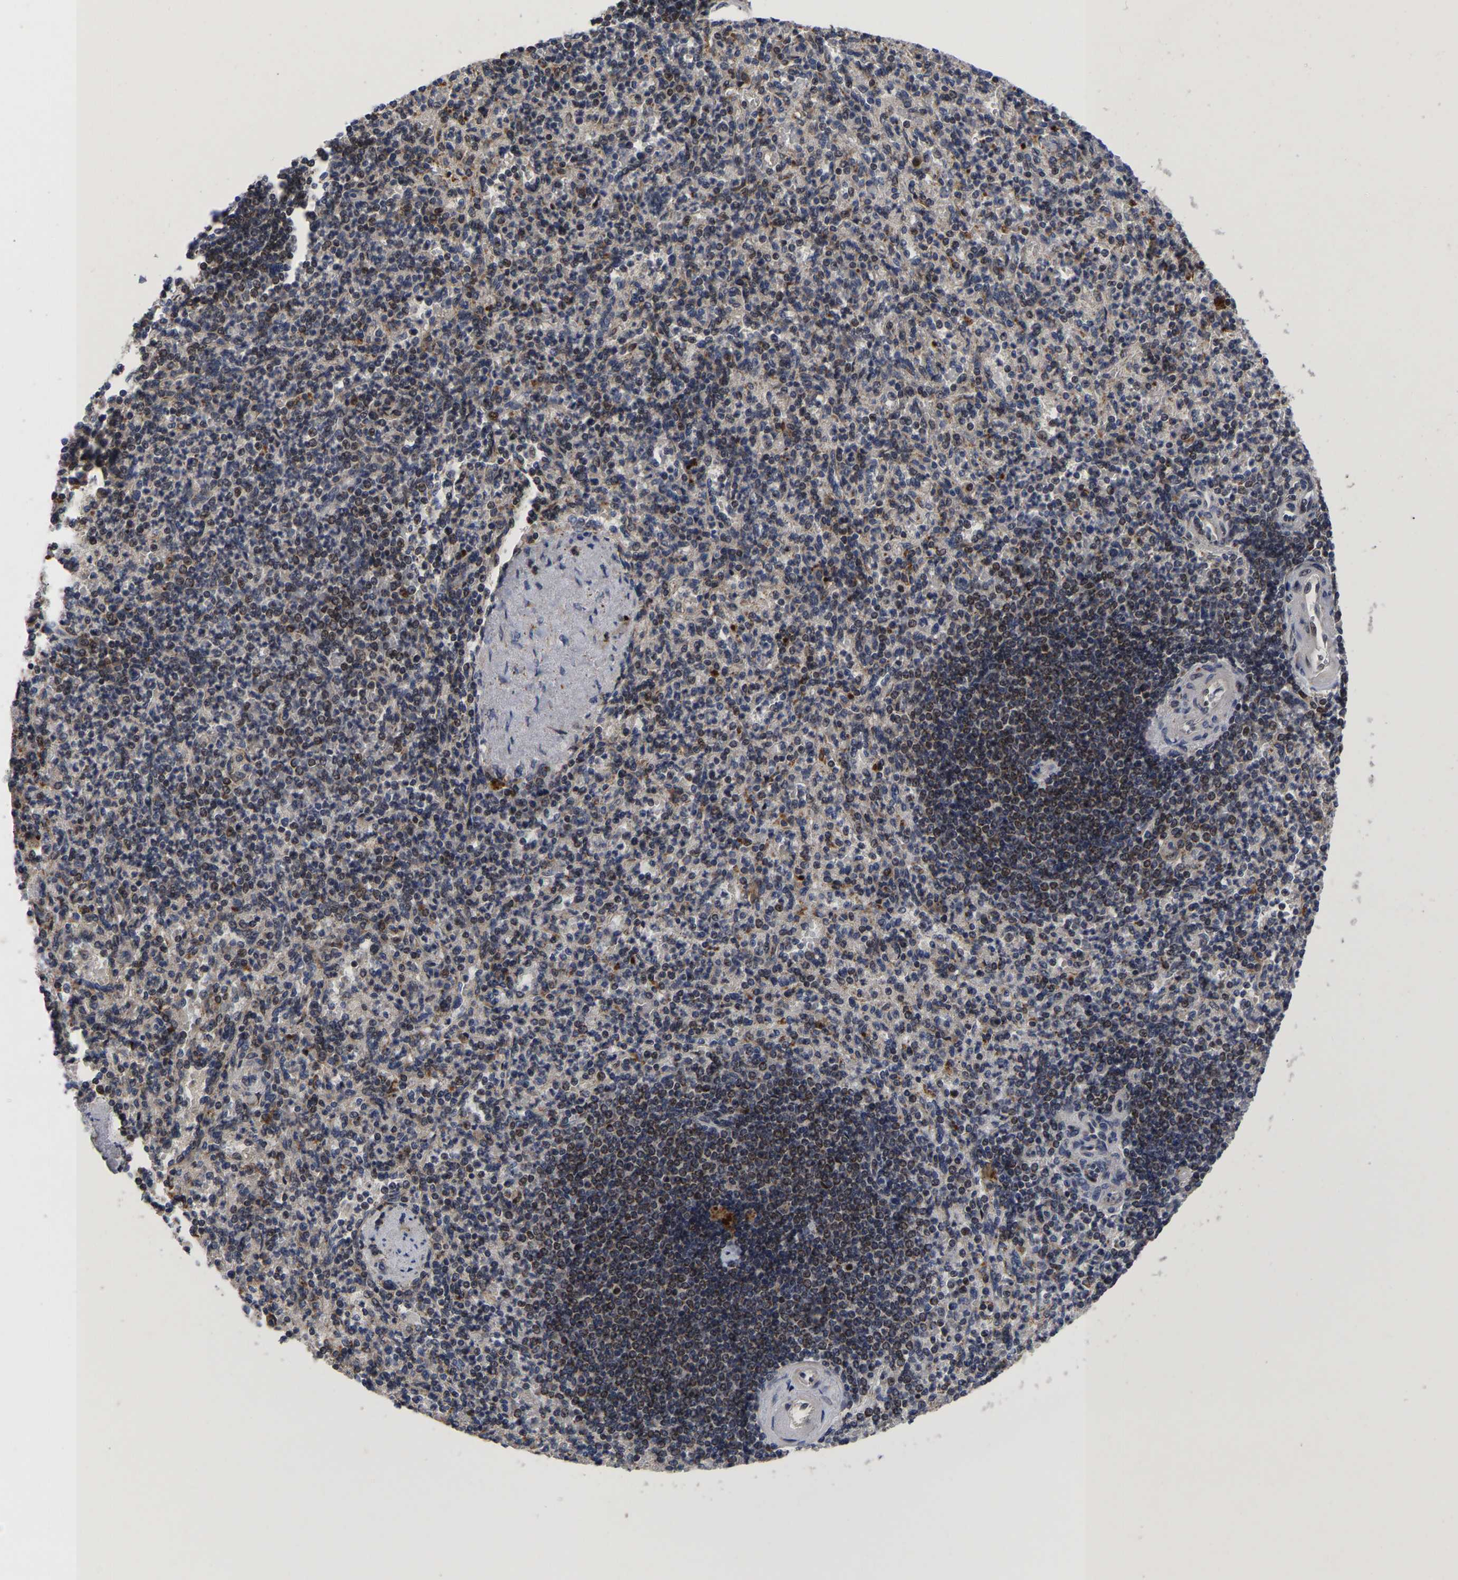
{"staining": {"intensity": "moderate", "quantity": "25%-75%", "location": "nuclear"}, "tissue": "spleen", "cell_type": "Cells in red pulp", "image_type": "normal", "snomed": [{"axis": "morphology", "description": "Normal tissue, NOS"}, {"axis": "topography", "description": "Spleen"}], "caption": "The image displays staining of benign spleen, revealing moderate nuclear protein expression (brown color) within cells in red pulp. Immunohistochemistry stains the protein of interest in brown and the nuclei are stained blue.", "gene": "JUNB", "patient": {"sex": "female", "age": 74}}